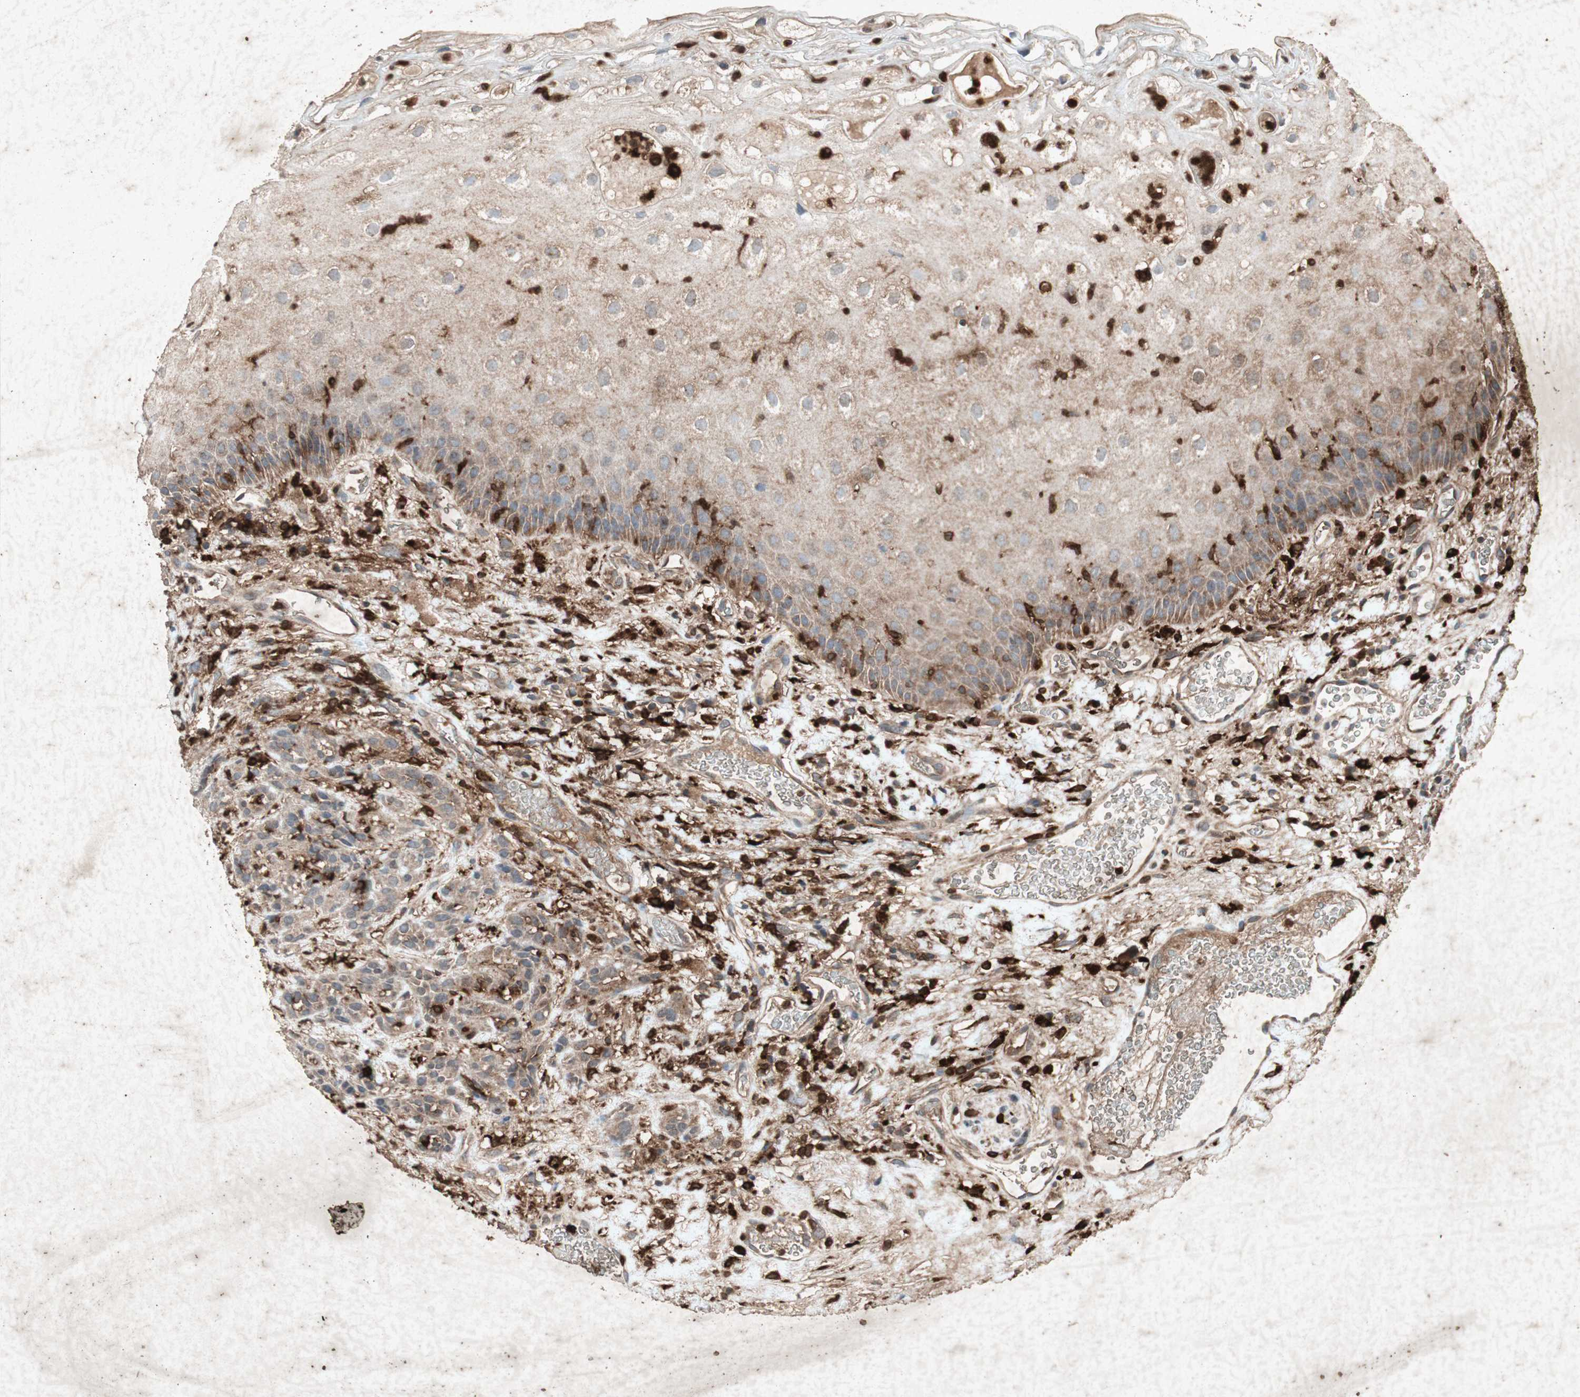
{"staining": {"intensity": "moderate", "quantity": ">75%", "location": "cytoplasmic/membranous"}, "tissue": "head and neck cancer", "cell_type": "Tumor cells", "image_type": "cancer", "snomed": [{"axis": "morphology", "description": "Normal tissue, NOS"}, {"axis": "morphology", "description": "Squamous cell carcinoma, NOS"}, {"axis": "topography", "description": "Cartilage tissue"}, {"axis": "topography", "description": "Head-Neck"}], "caption": "Squamous cell carcinoma (head and neck) was stained to show a protein in brown. There is medium levels of moderate cytoplasmic/membranous expression in about >75% of tumor cells.", "gene": "TYROBP", "patient": {"sex": "male", "age": 62}}